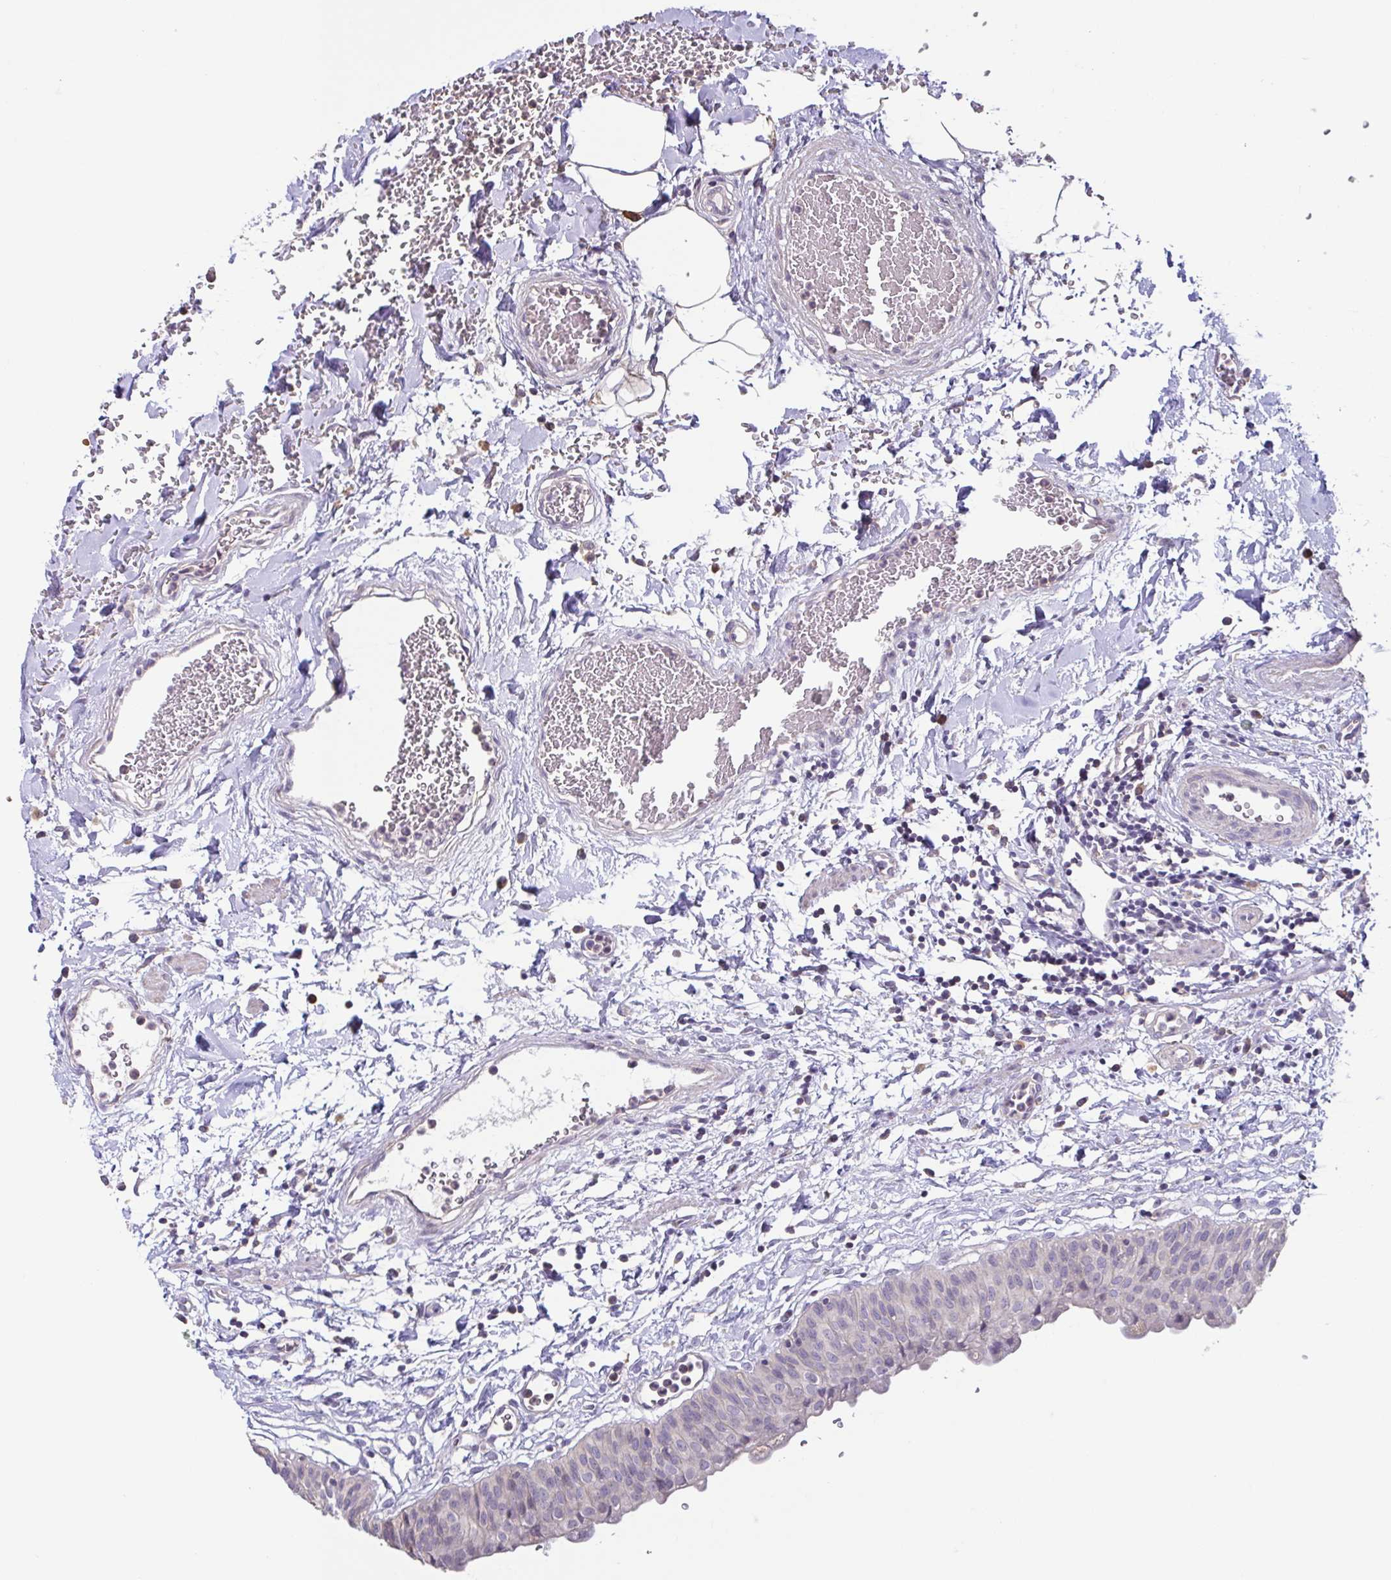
{"staining": {"intensity": "negative", "quantity": "none", "location": "none"}, "tissue": "urinary bladder", "cell_type": "Urothelial cells", "image_type": "normal", "snomed": [{"axis": "morphology", "description": "Normal tissue, NOS"}, {"axis": "topography", "description": "Urinary bladder"}], "caption": "IHC micrograph of normal human urinary bladder stained for a protein (brown), which reveals no positivity in urothelial cells.", "gene": "ACTRT2", "patient": {"sex": "male", "age": 55}}